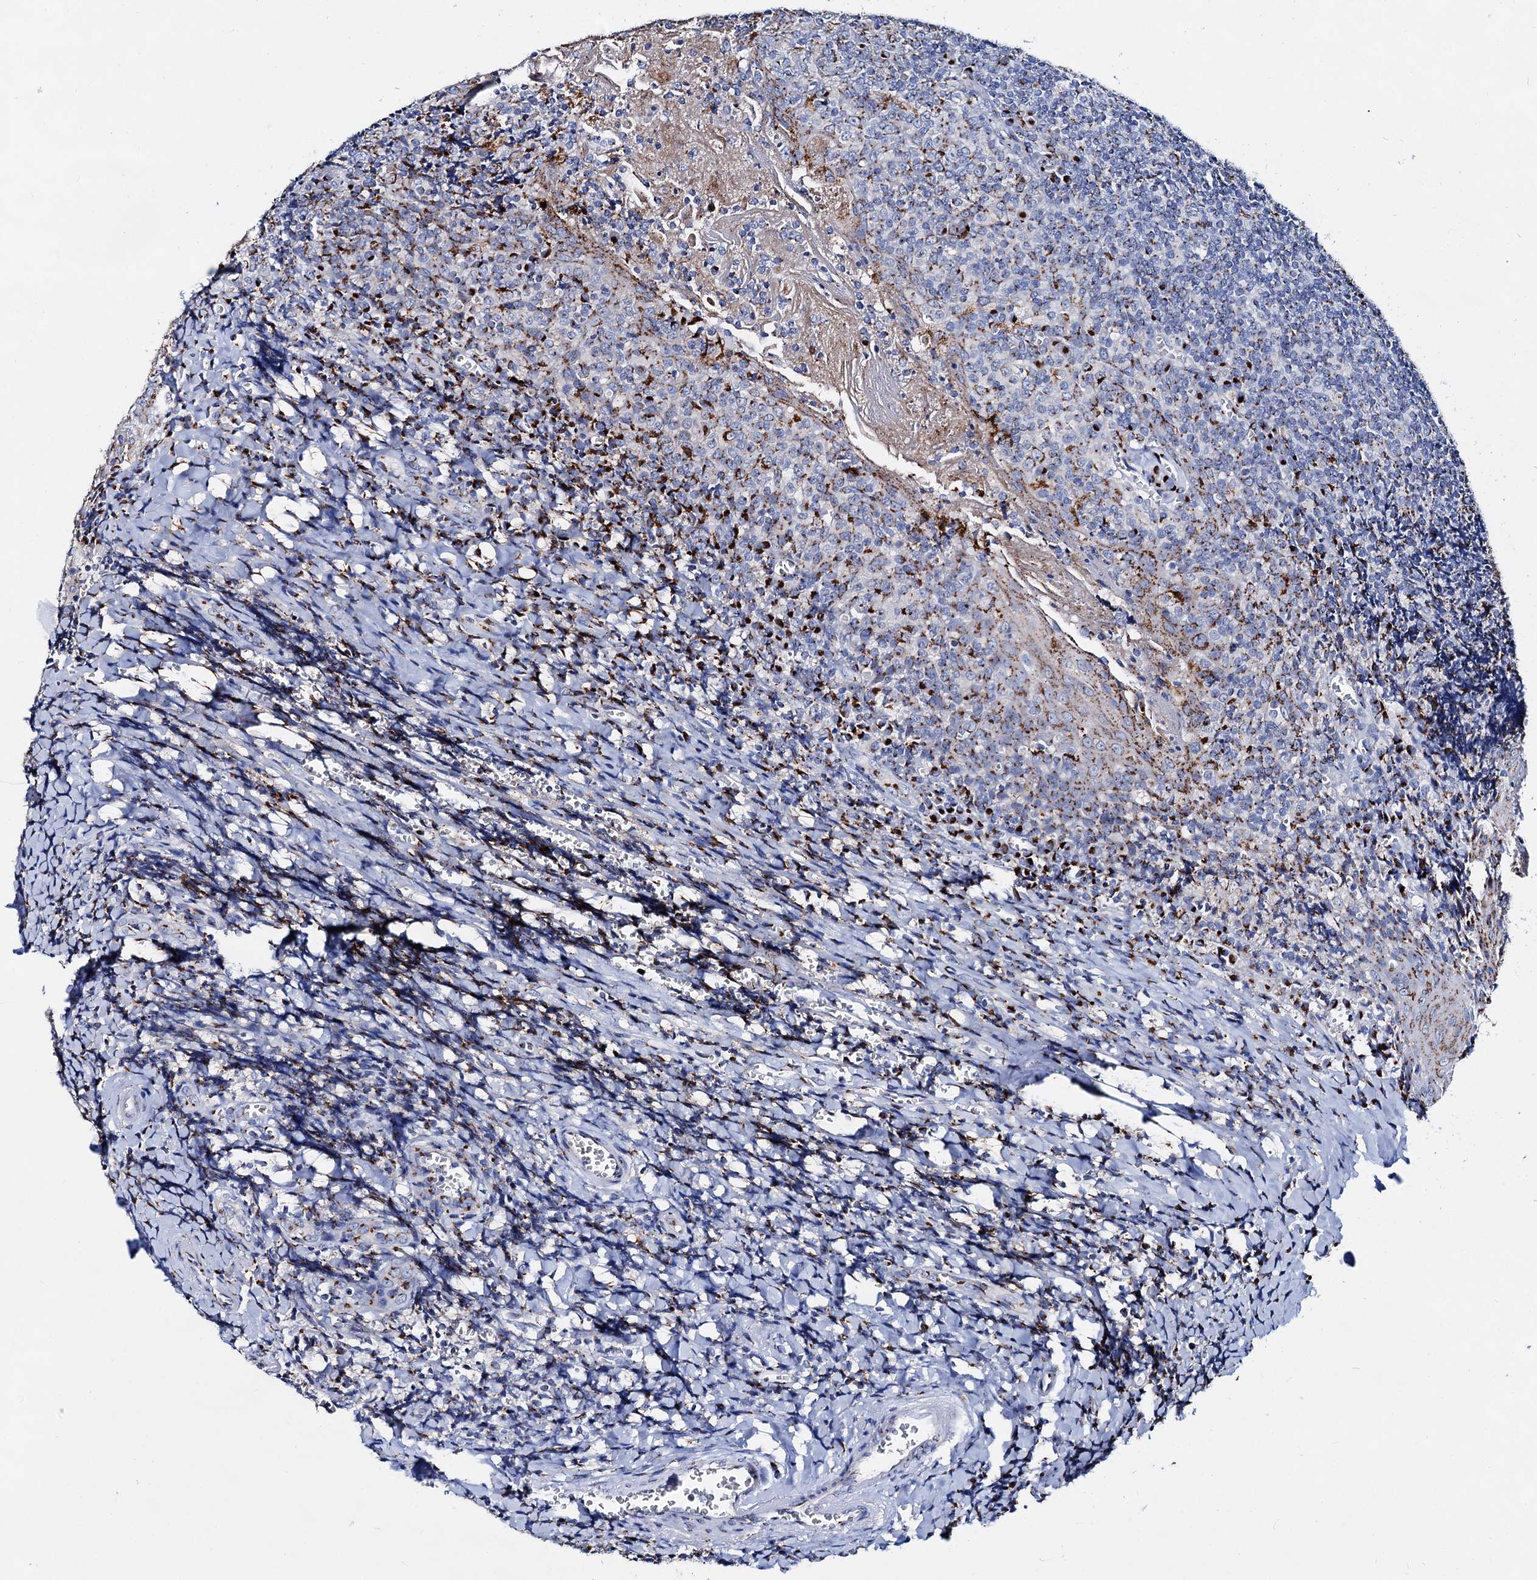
{"staining": {"intensity": "strong", "quantity": "<25%", "location": "cytoplasmic/membranous"}, "tissue": "tonsil", "cell_type": "Germinal center cells", "image_type": "normal", "snomed": [{"axis": "morphology", "description": "Normal tissue, NOS"}, {"axis": "topography", "description": "Tonsil"}], "caption": "Strong cytoplasmic/membranous expression is seen in approximately <25% of germinal center cells in benign tonsil.", "gene": "TM9SF3", "patient": {"sex": "male", "age": 27}}